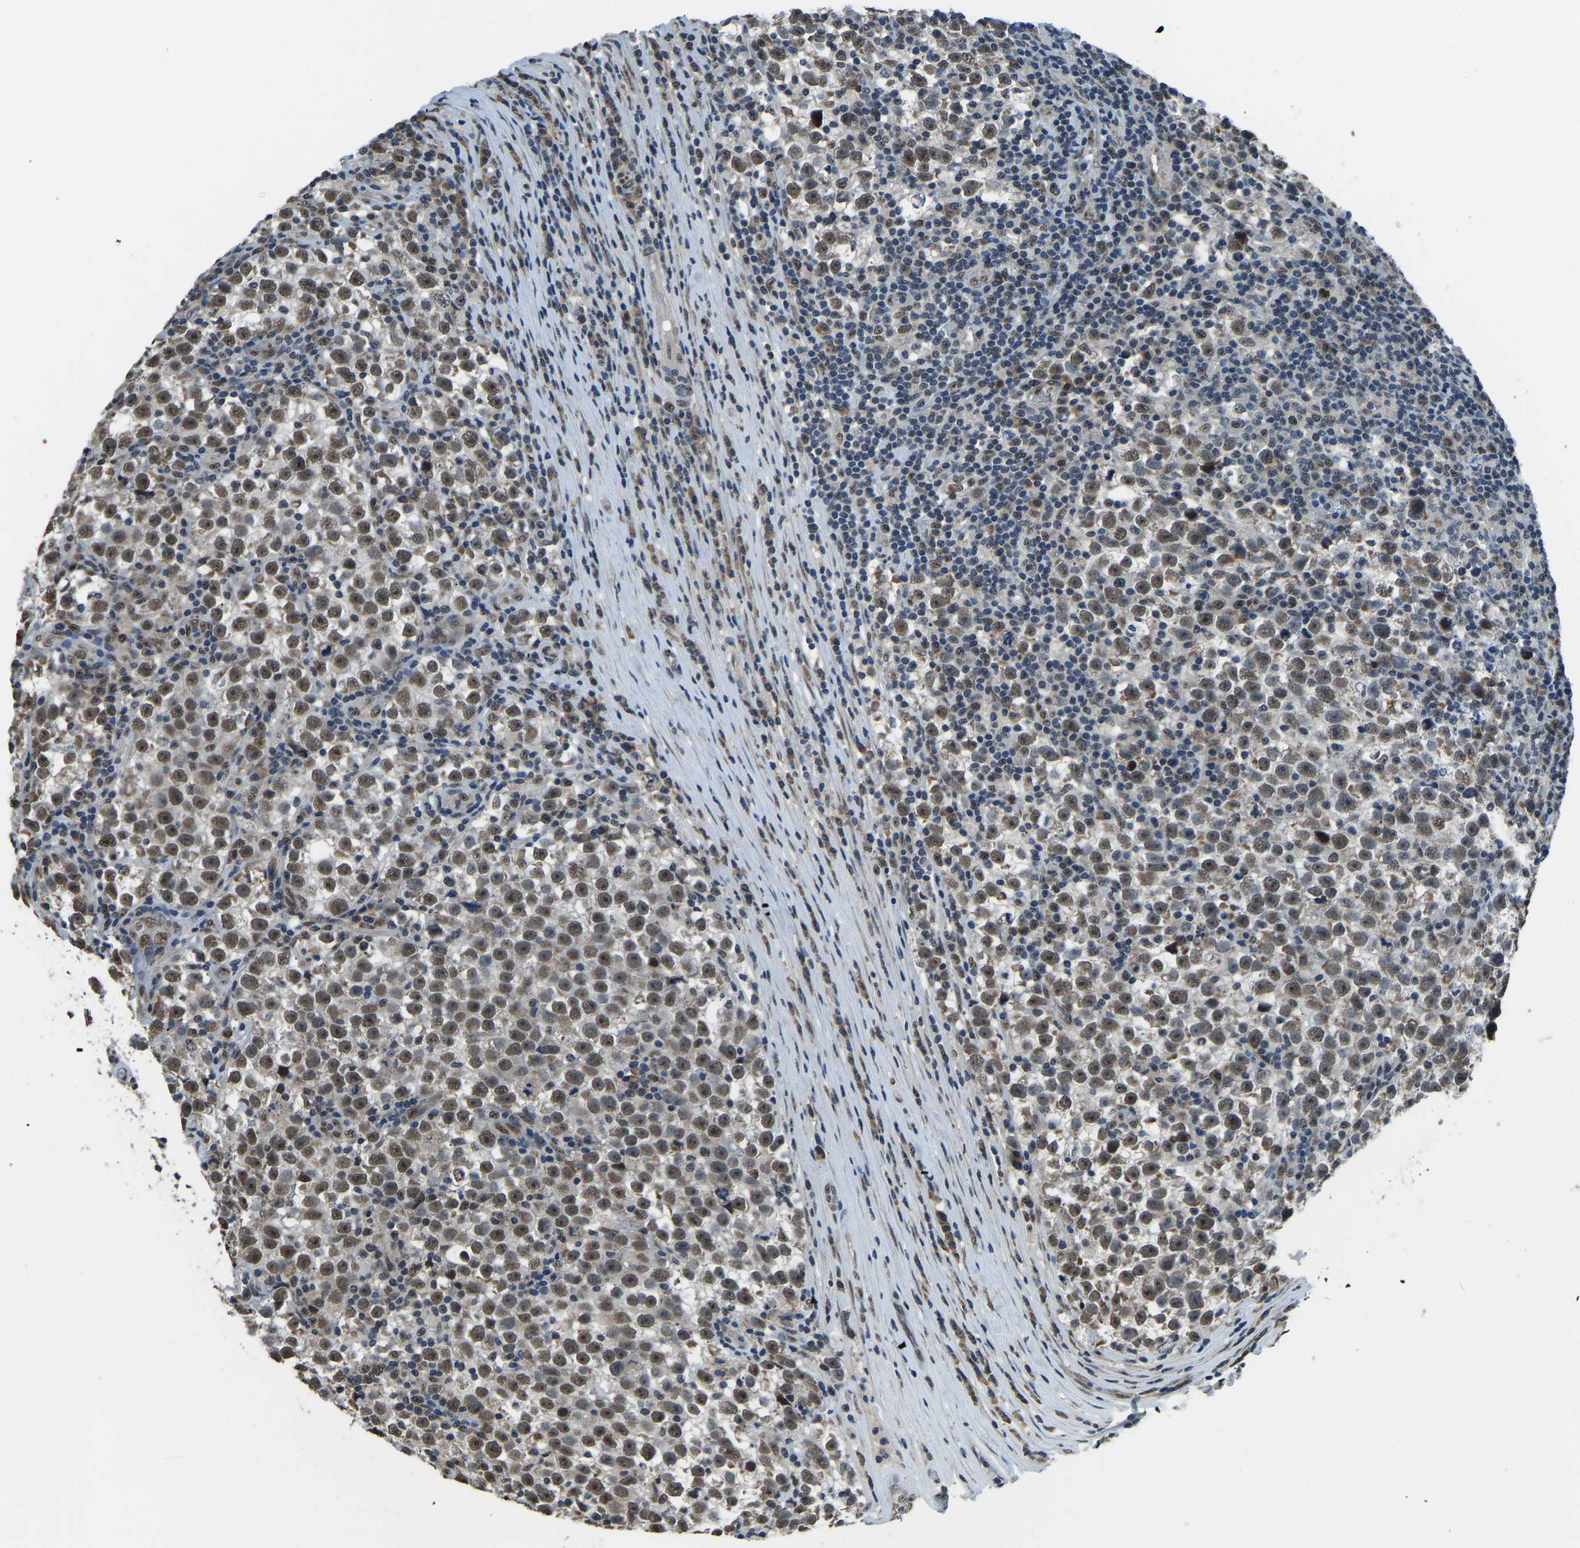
{"staining": {"intensity": "weak", "quantity": ">75%", "location": "nuclear"}, "tissue": "testis cancer", "cell_type": "Tumor cells", "image_type": "cancer", "snomed": [{"axis": "morphology", "description": "Normal tissue, NOS"}, {"axis": "morphology", "description": "Seminoma, NOS"}, {"axis": "topography", "description": "Testis"}], "caption": "A photomicrograph showing weak nuclear expression in about >75% of tumor cells in testis cancer (seminoma), as visualized by brown immunohistochemical staining.", "gene": "FOS", "patient": {"sex": "male", "age": 43}}